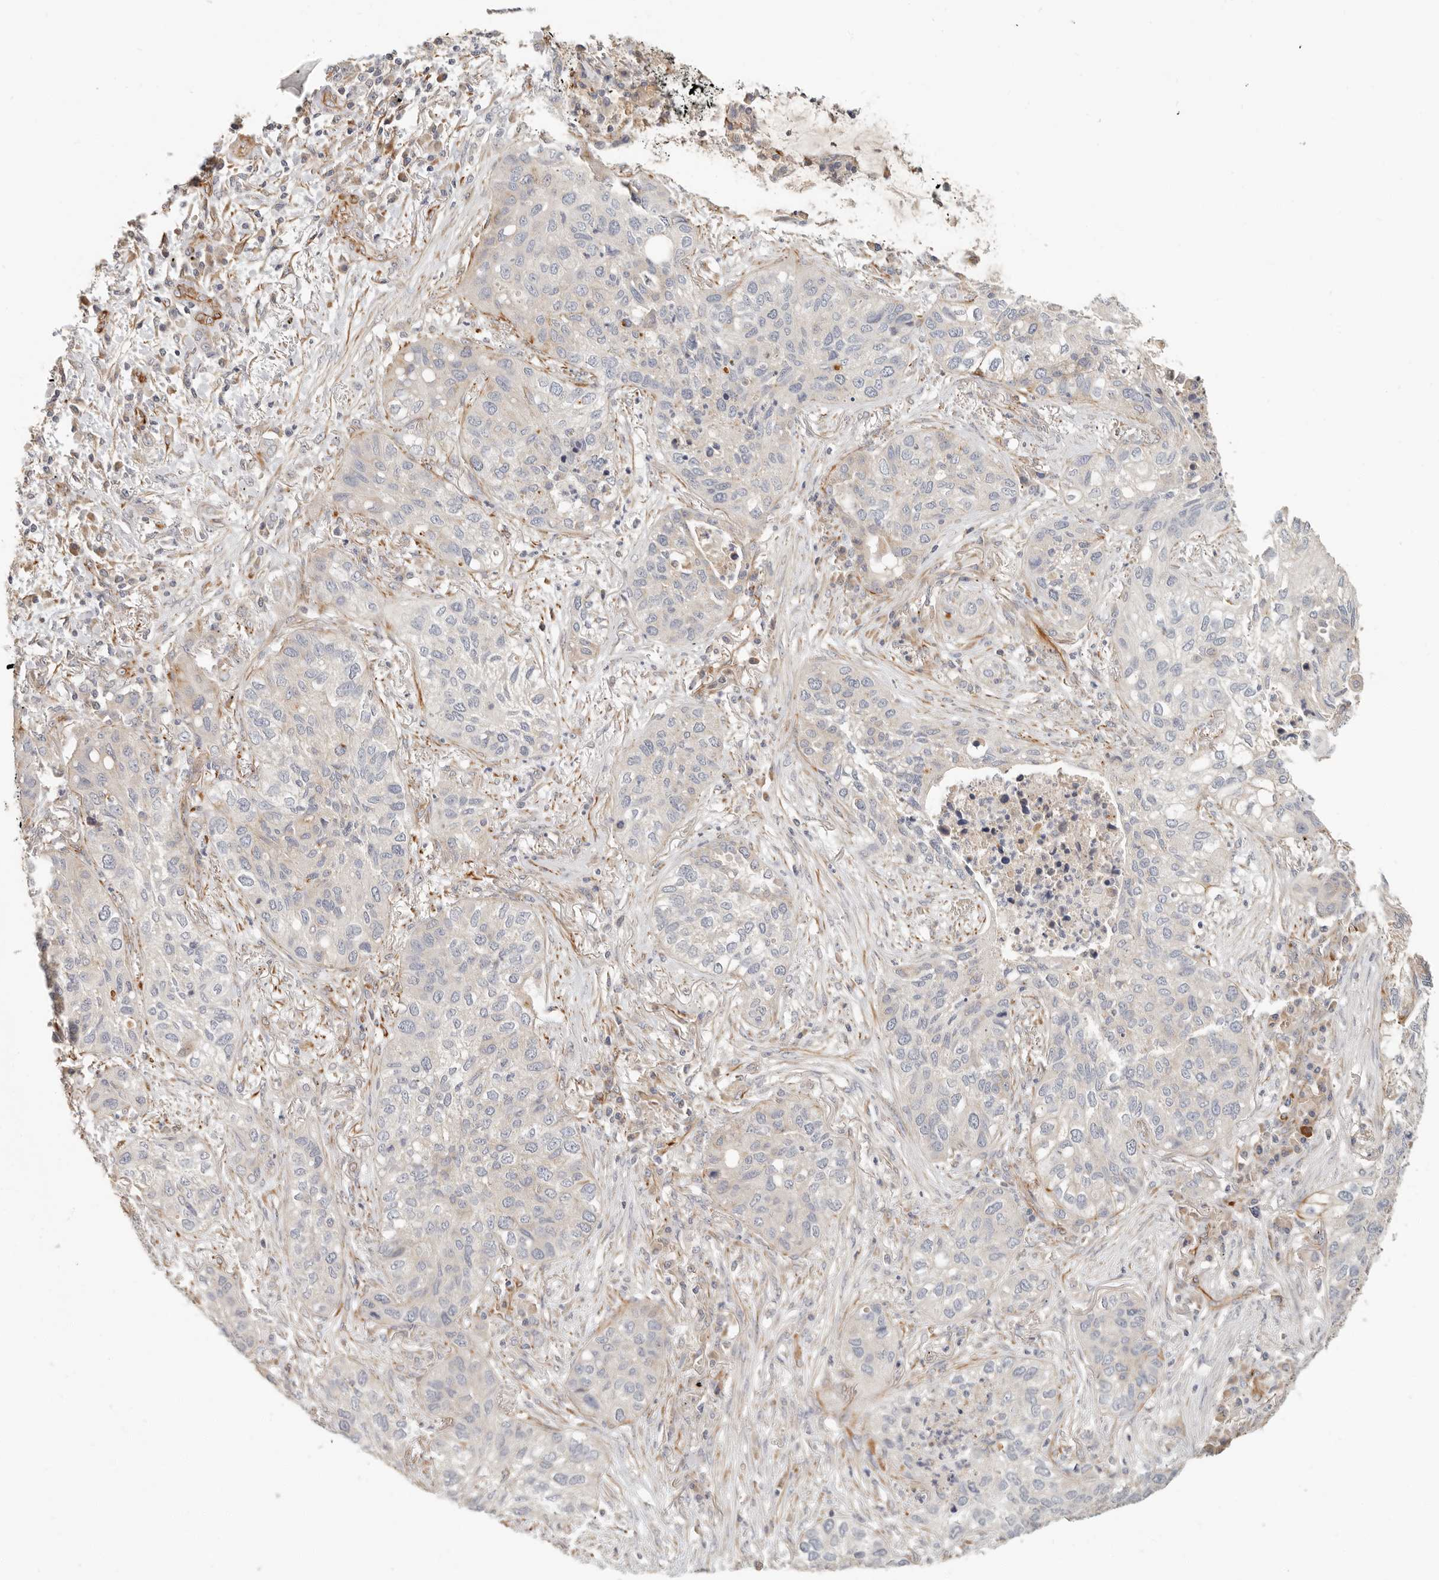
{"staining": {"intensity": "negative", "quantity": "none", "location": "none"}, "tissue": "lung cancer", "cell_type": "Tumor cells", "image_type": "cancer", "snomed": [{"axis": "morphology", "description": "Squamous cell carcinoma, NOS"}, {"axis": "topography", "description": "Lung"}], "caption": "This photomicrograph is of squamous cell carcinoma (lung) stained with immunohistochemistry (IHC) to label a protein in brown with the nuclei are counter-stained blue. There is no expression in tumor cells.", "gene": "SPRING1", "patient": {"sex": "female", "age": 63}}